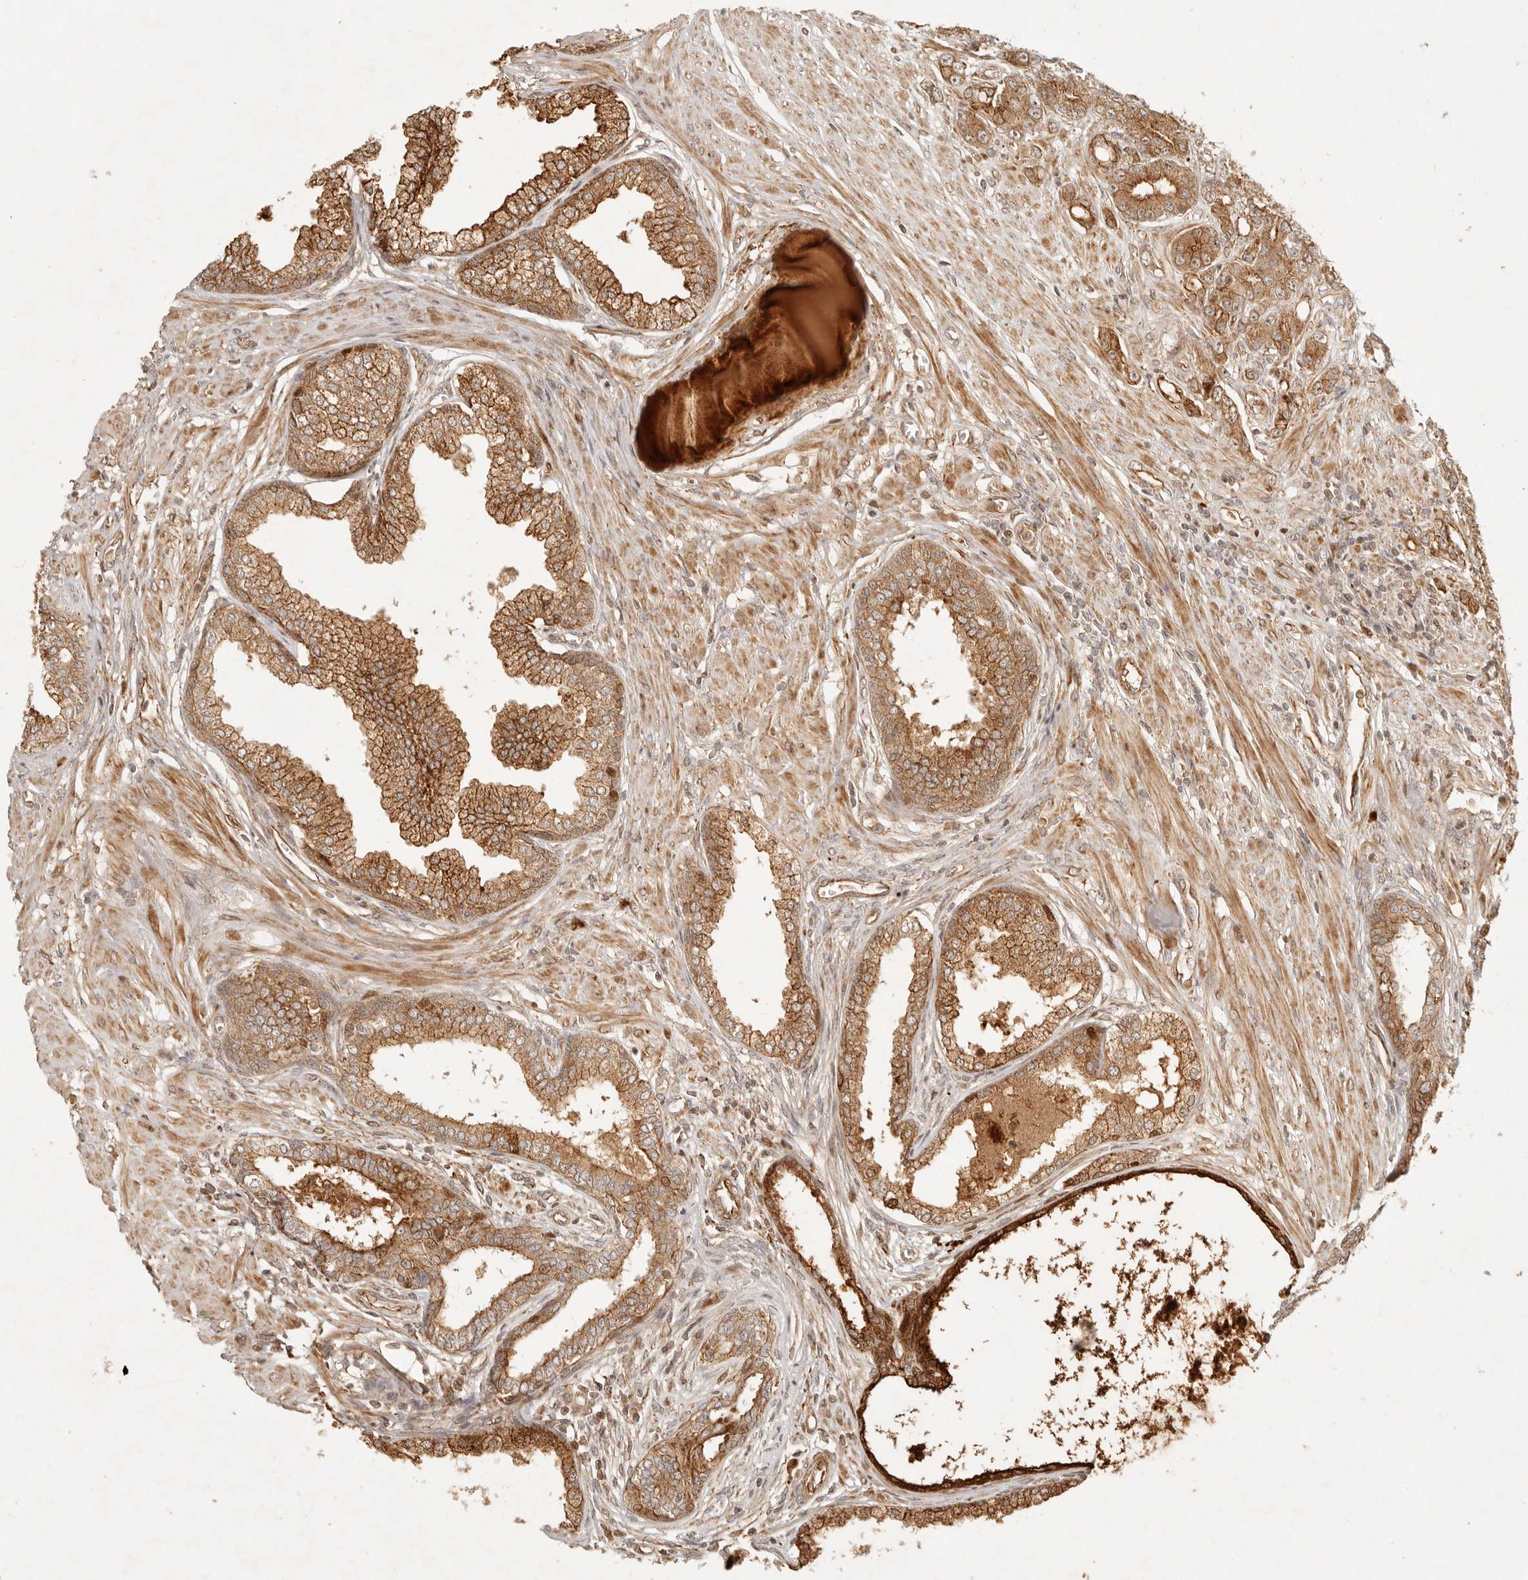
{"staining": {"intensity": "moderate", "quantity": ">75%", "location": "cytoplasmic/membranous"}, "tissue": "prostate cancer", "cell_type": "Tumor cells", "image_type": "cancer", "snomed": [{"axis": "morphology", "description": "Adenocarcinoma, High grade"}, {"axis": "topography", "description": "Prostate"}], "caption": "IHC micrograph of prostate cancer (adenocarcinoma (high-grade)) stained for a protein (brown), which reveals medium levels of moderate cytoplasmic/membranous expression in about >75% of tumor cells.", "gene": "KLHL38", "patient": {"sex": "male", "age": 62}}